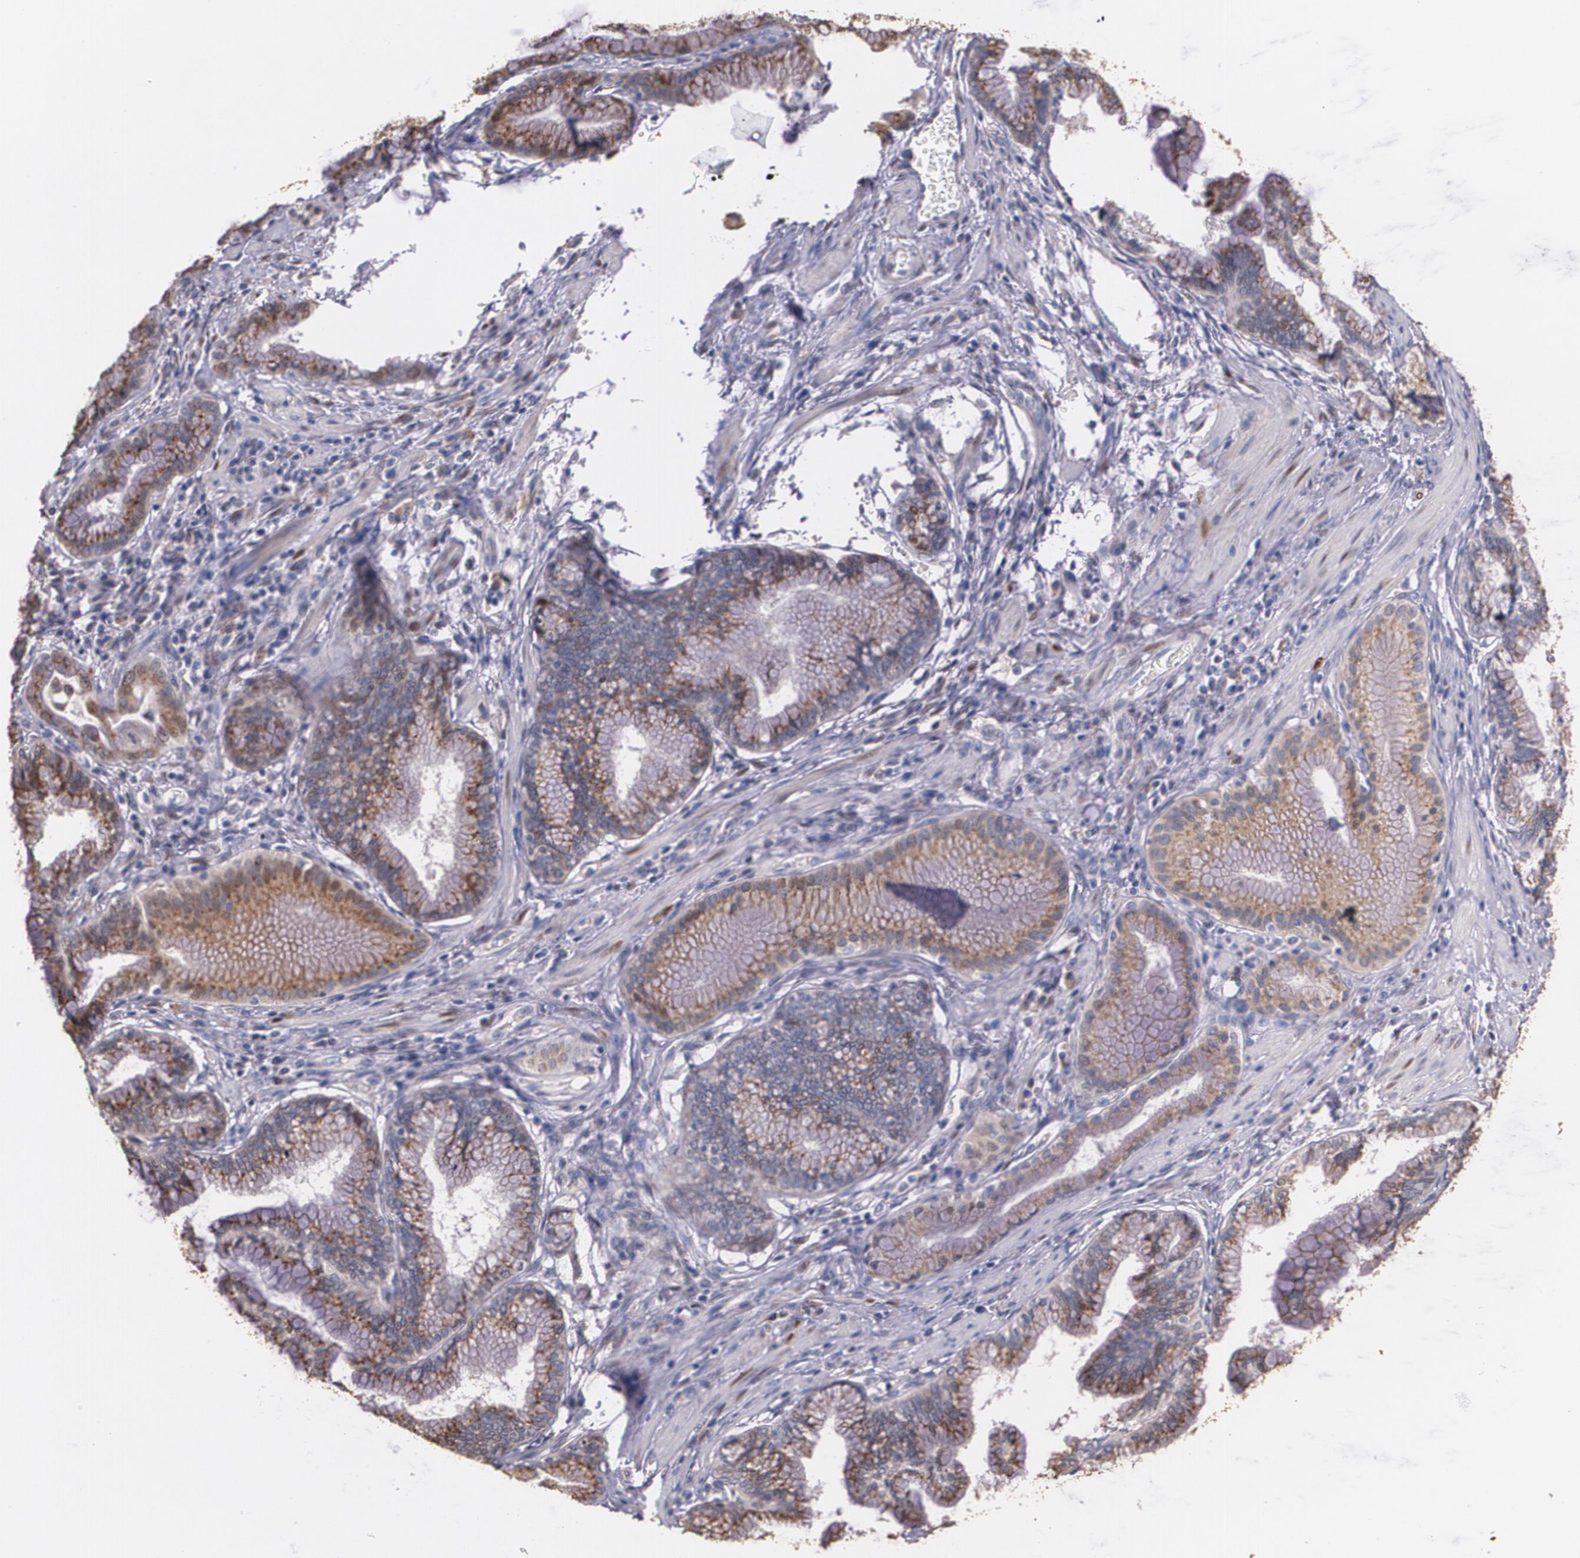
{"staining": {"intensity": "moderate", "quantity": ">75%", "location": "cytoplasmic/membranous"}, "tissue": "pancreatic cancer", "cell_type": "Tumor cells", "image_type": "cancer", "snomed": [{"axis": "morphology", "description": "Adenocarcinoma, NOS"}, {"axis": "topography", "description": "Pancreas"}], "caption": "Human pancreatic cancer stained for a protein (brown) displays moderate cytoplasmic/membranous positive staining in approximately >75% of tumor cells.", "gene": "ATF3", "patient": {"sex": "female", "age": 64}}